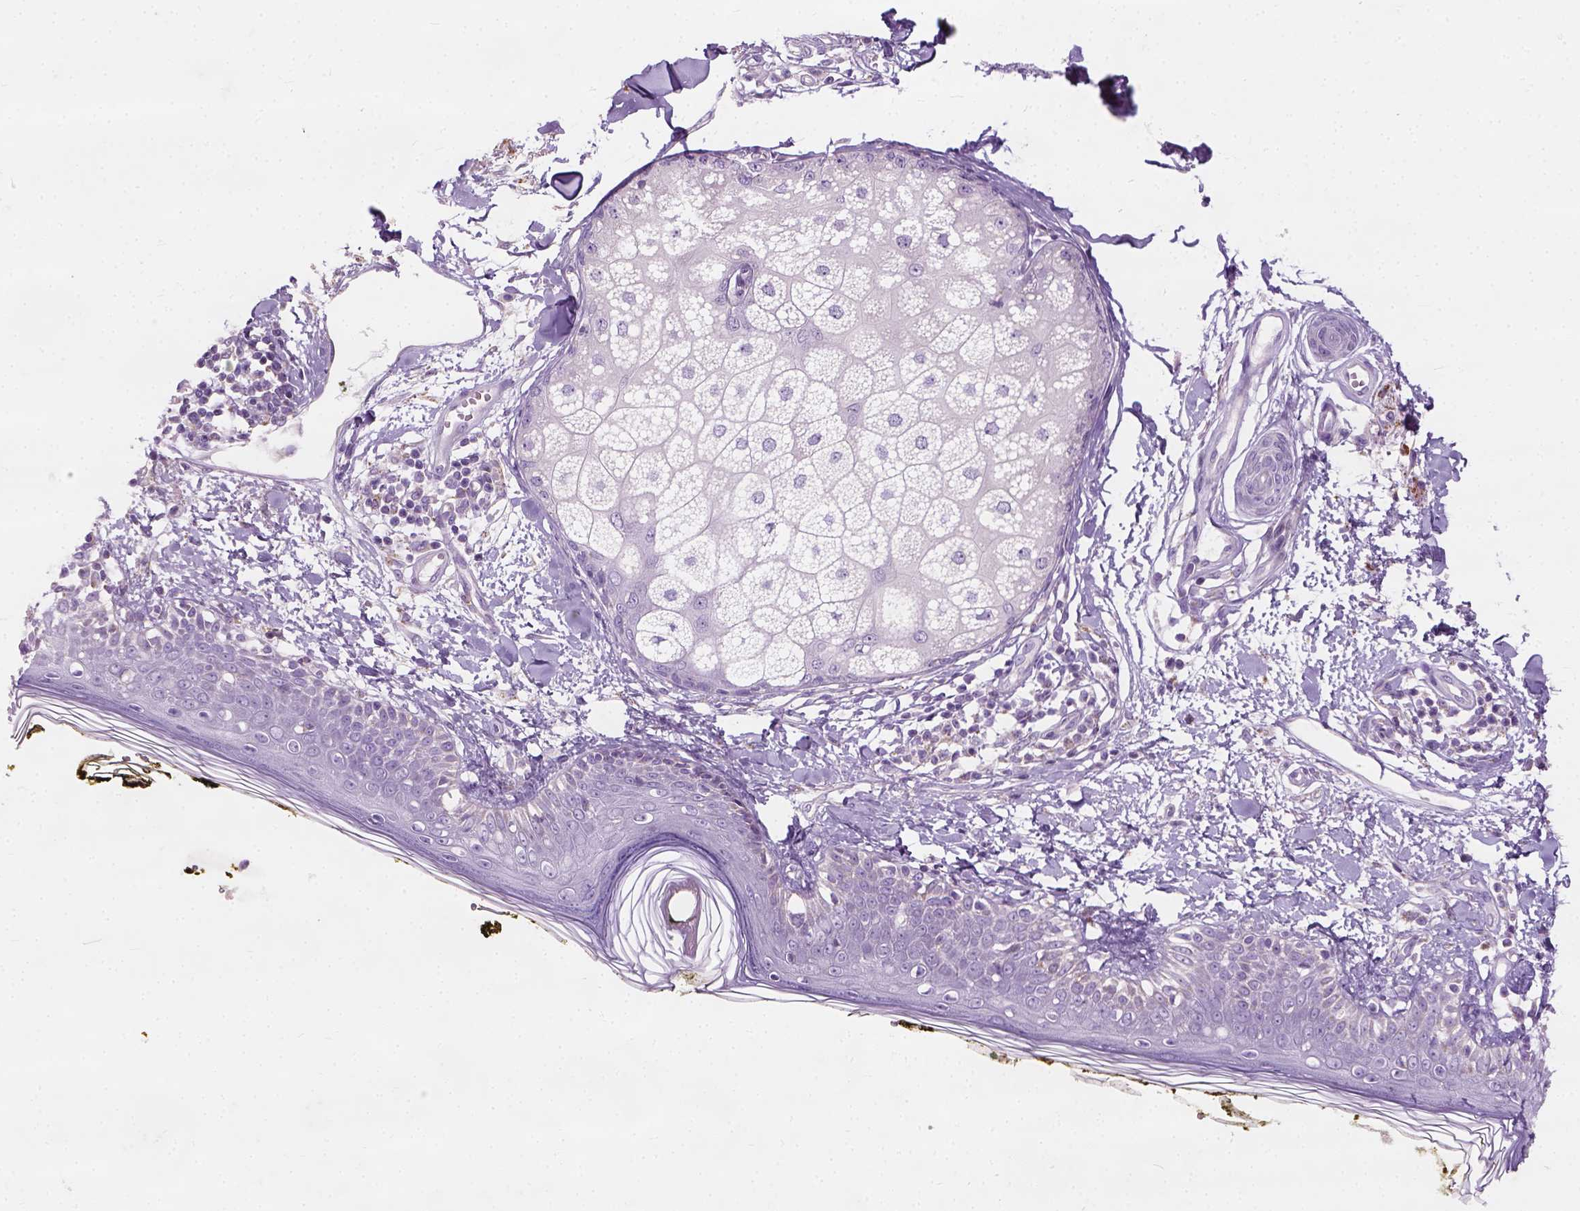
{"staining": {"intensity": "negative", "quantity": "none", "location": "none"}, "tissue": "skin", "cell_type": "Fibroblasts", "image_type": "normal", "snomed": [{"axis": "morphology", "description": "Normal tissue, NOS"}, {"axis": "topography", "description": "Skin"}], "caption": "Immunohistochemical staining of unremarkable human skin displays no significant positivity in fibroblasts. Brightfield microscopy of IHC stained with DAB (3,3'-diaminobenzidine) (brown) and hematoxylin (blue), captured at high magnification.", "gene": "CHODL", "patient": {"sex": "male", "age": 76}}